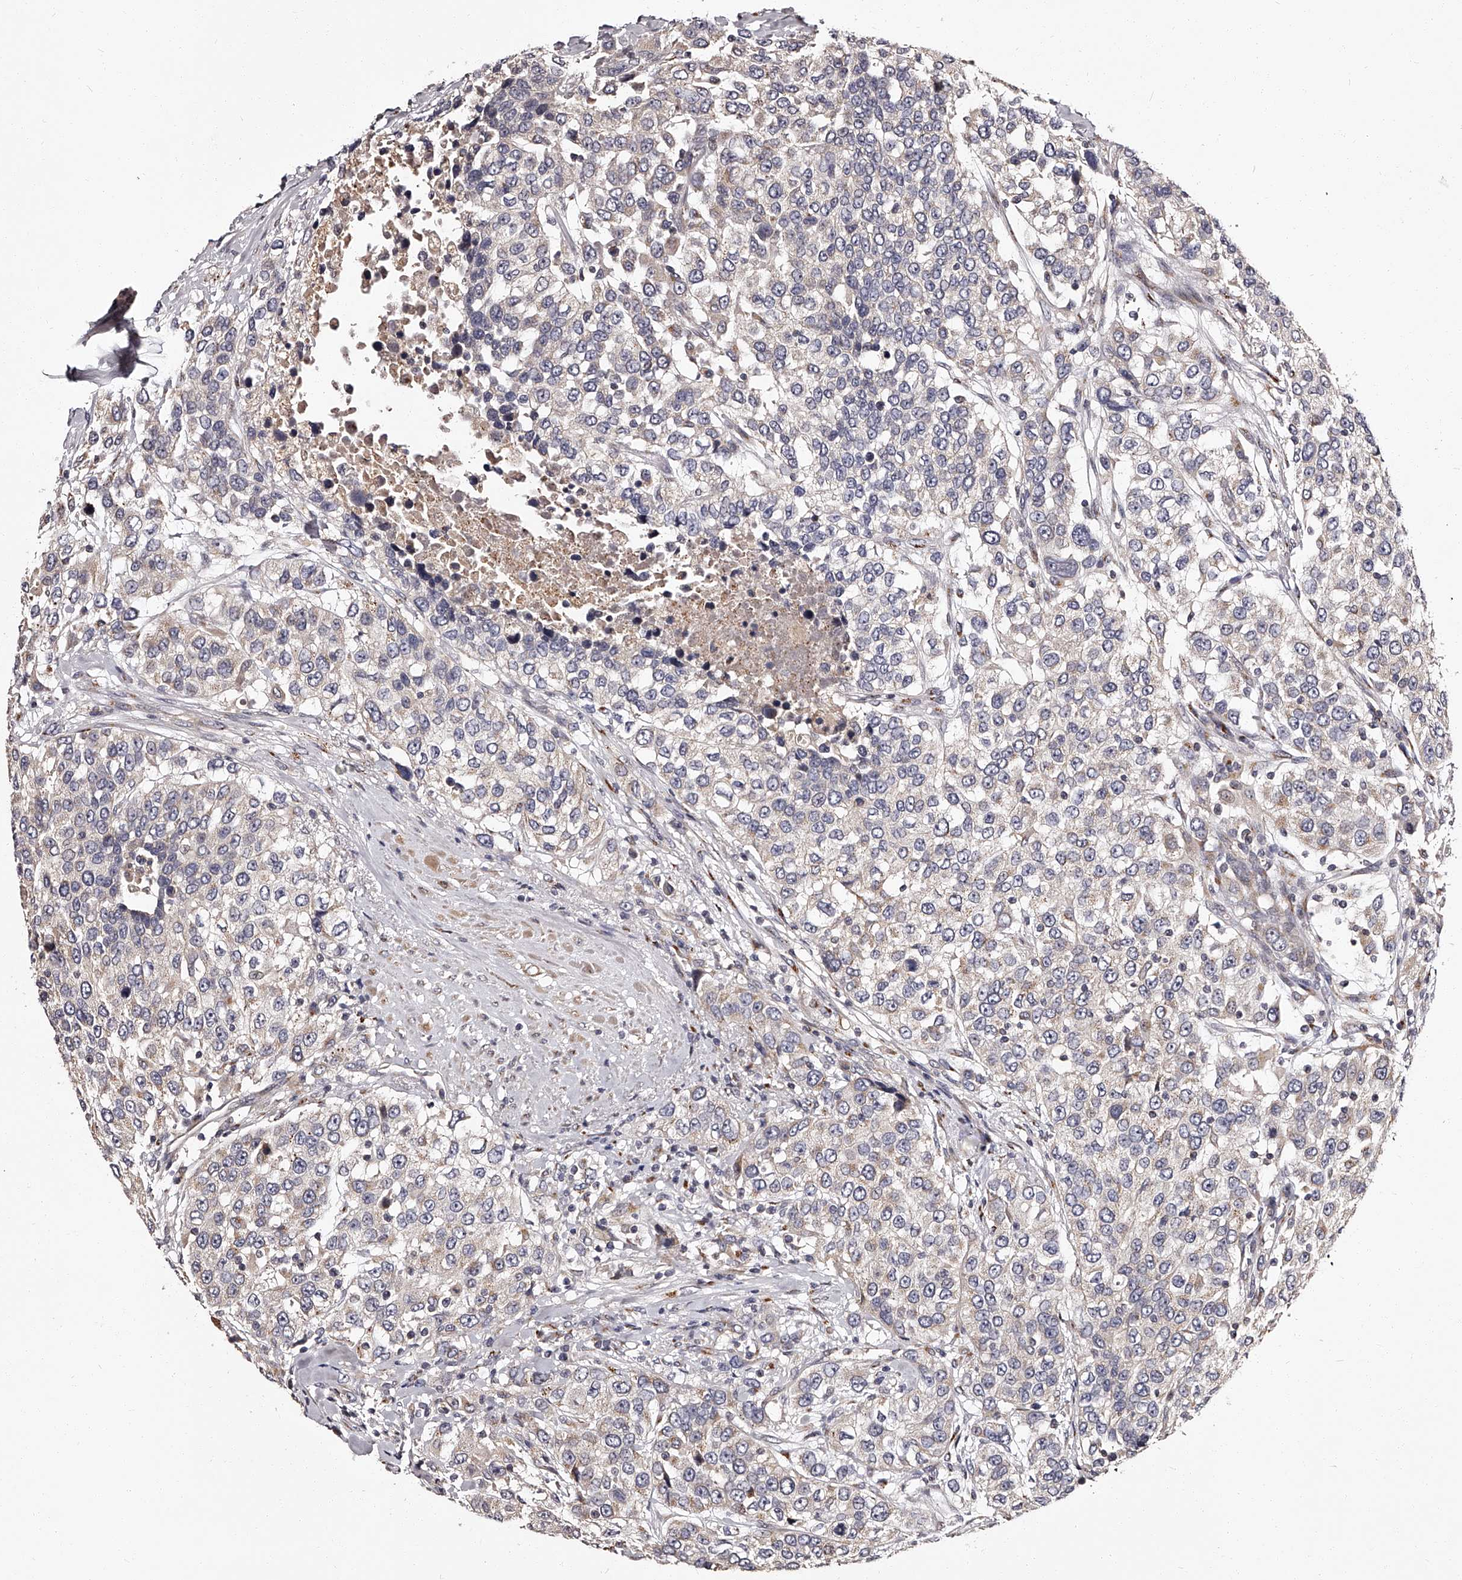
{"staining": {"intensity": "negative", "quantity": "none", "location": "none"}, "tissue": "urothelial cancer", "cell_type": "Tumor cells", "image_type": "cancer", "snomed": [{"axis": "morphology", "description": "Urothelial carcinoma, High grade"}, {"axis": "topography", "description": "Urinary bladder"}], "caption": "A photomicrograph of human high-grade urothelial carcinoma is negative for staining in tumor cells. The staining is performed using DAB (3,3'-diaminobenzidine) brown chromogen with nuclei counter-stained in using hematoxylin.", "gene": "RSC1A1", "patient": {"sex": "female", "age": 80}}